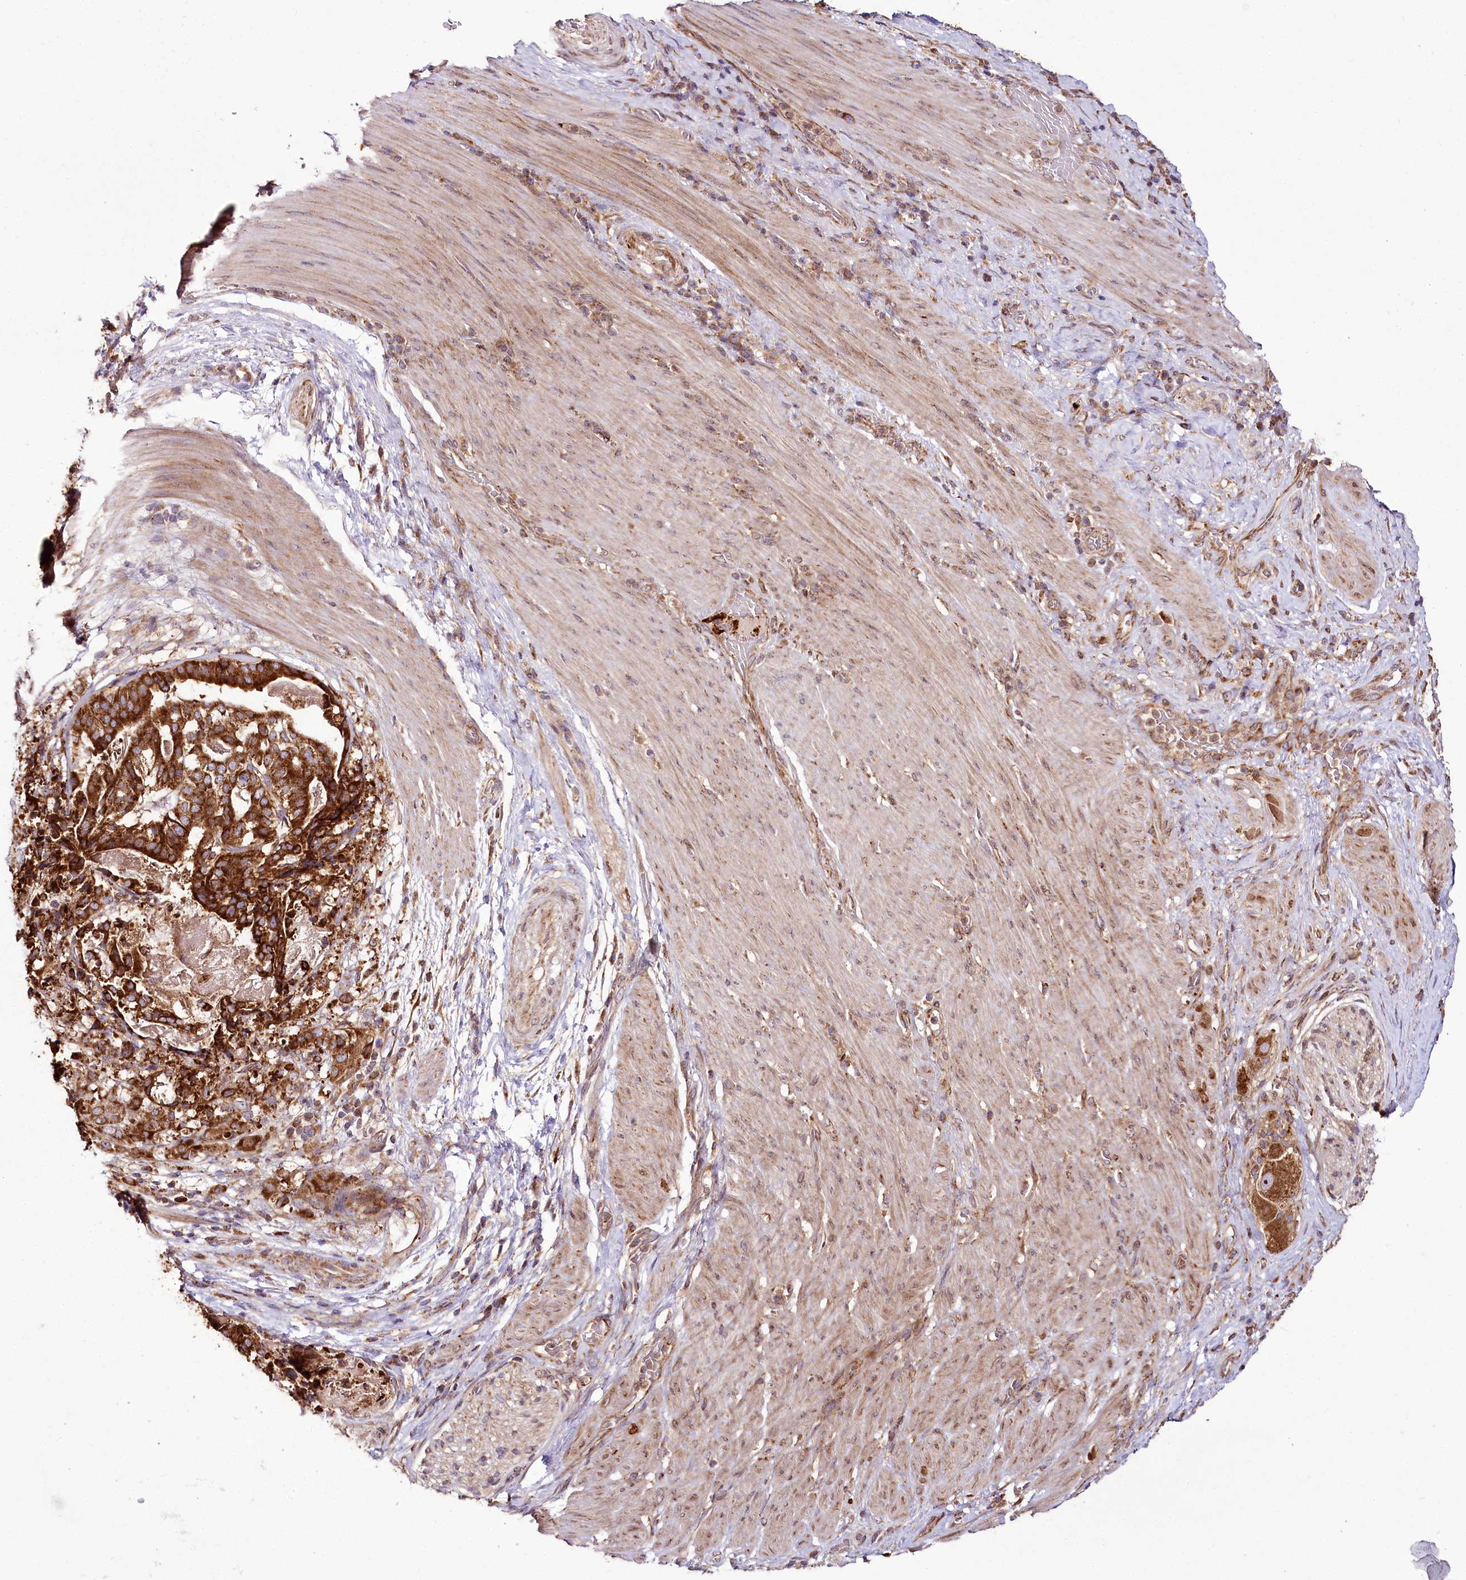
{"staining": {"intensity": "strong", "quantity": ">75%", "location": "cytoplasmic/membranous"}, "tissue": "stomach cancer", "cell_type": "Tumor cells", "image_type": "cancer", "snomed": [{"axis": "morphology", "description": "Adenocarcinoma, NOS"}, {"axis": "topography", "description": "Stomach"}], "caption": "Brown immunohistochemical staining in human adenocarcinoma (stomach) reveals strong cytoplasmic/membranous expression in approximately >75% of tumor cells.", "gene": "RAB7A", "patient": {"sex": "male", "age": 48}}